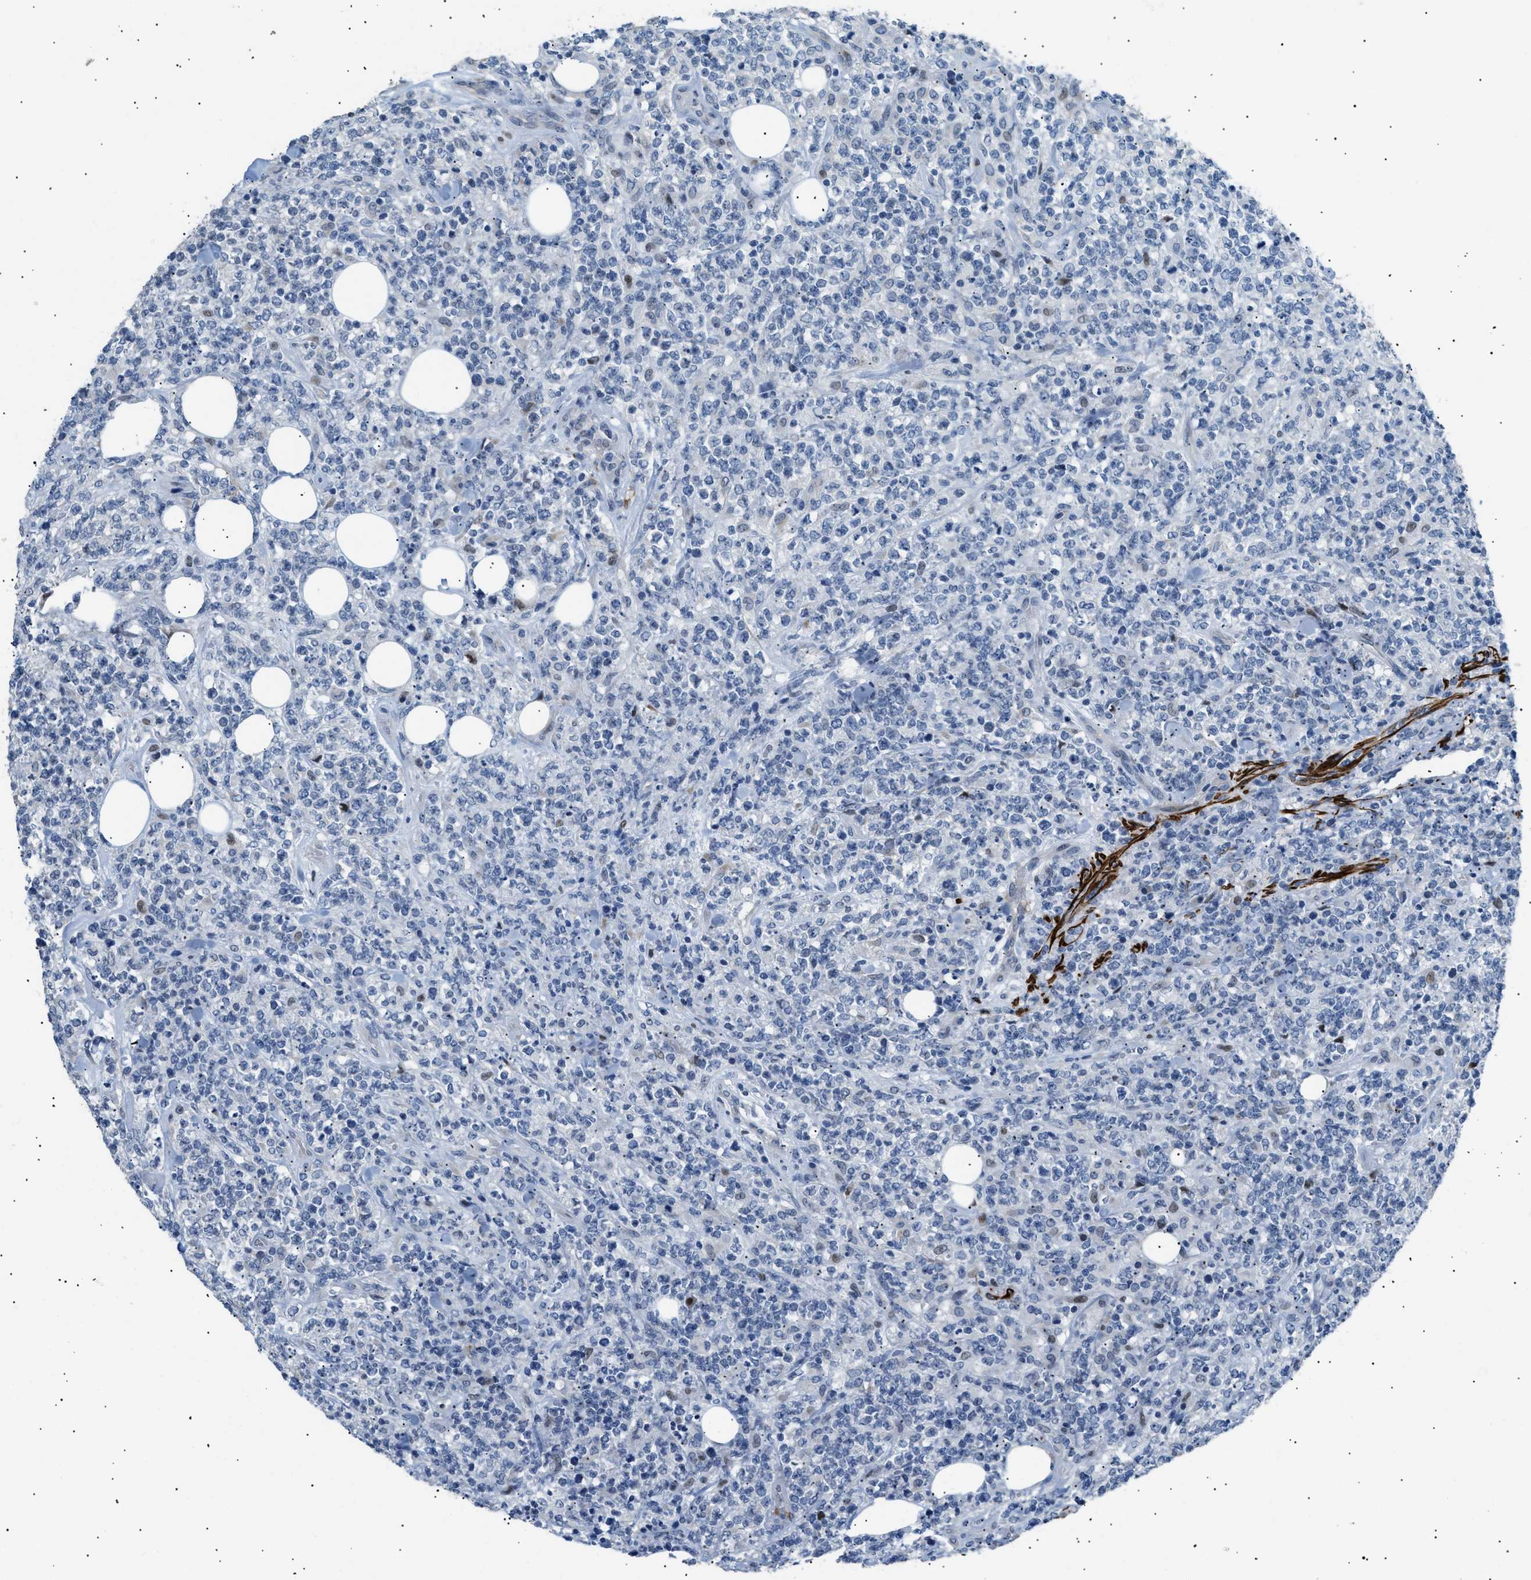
{"staining": {"intensity": "negative", "quantity": "none", "location": "none"}, "tissue": "lymphoma", "cell_type": "Tumor cells", "image_type": "cancer", "snomed": [{"axis": "morphology", "description": "Malignant lymphoma, non-Hodgkin's type, High grade"}, {"axis": "topography", "description": "Soft tissue"}], "caption": "Histopathology image shows no significant protein positivity in tumor cells of high-grade malignant lymphoma, non-Hodgkin's type.", "gene": "ICA1", "patient": {"sex": "male", "age": 18}}